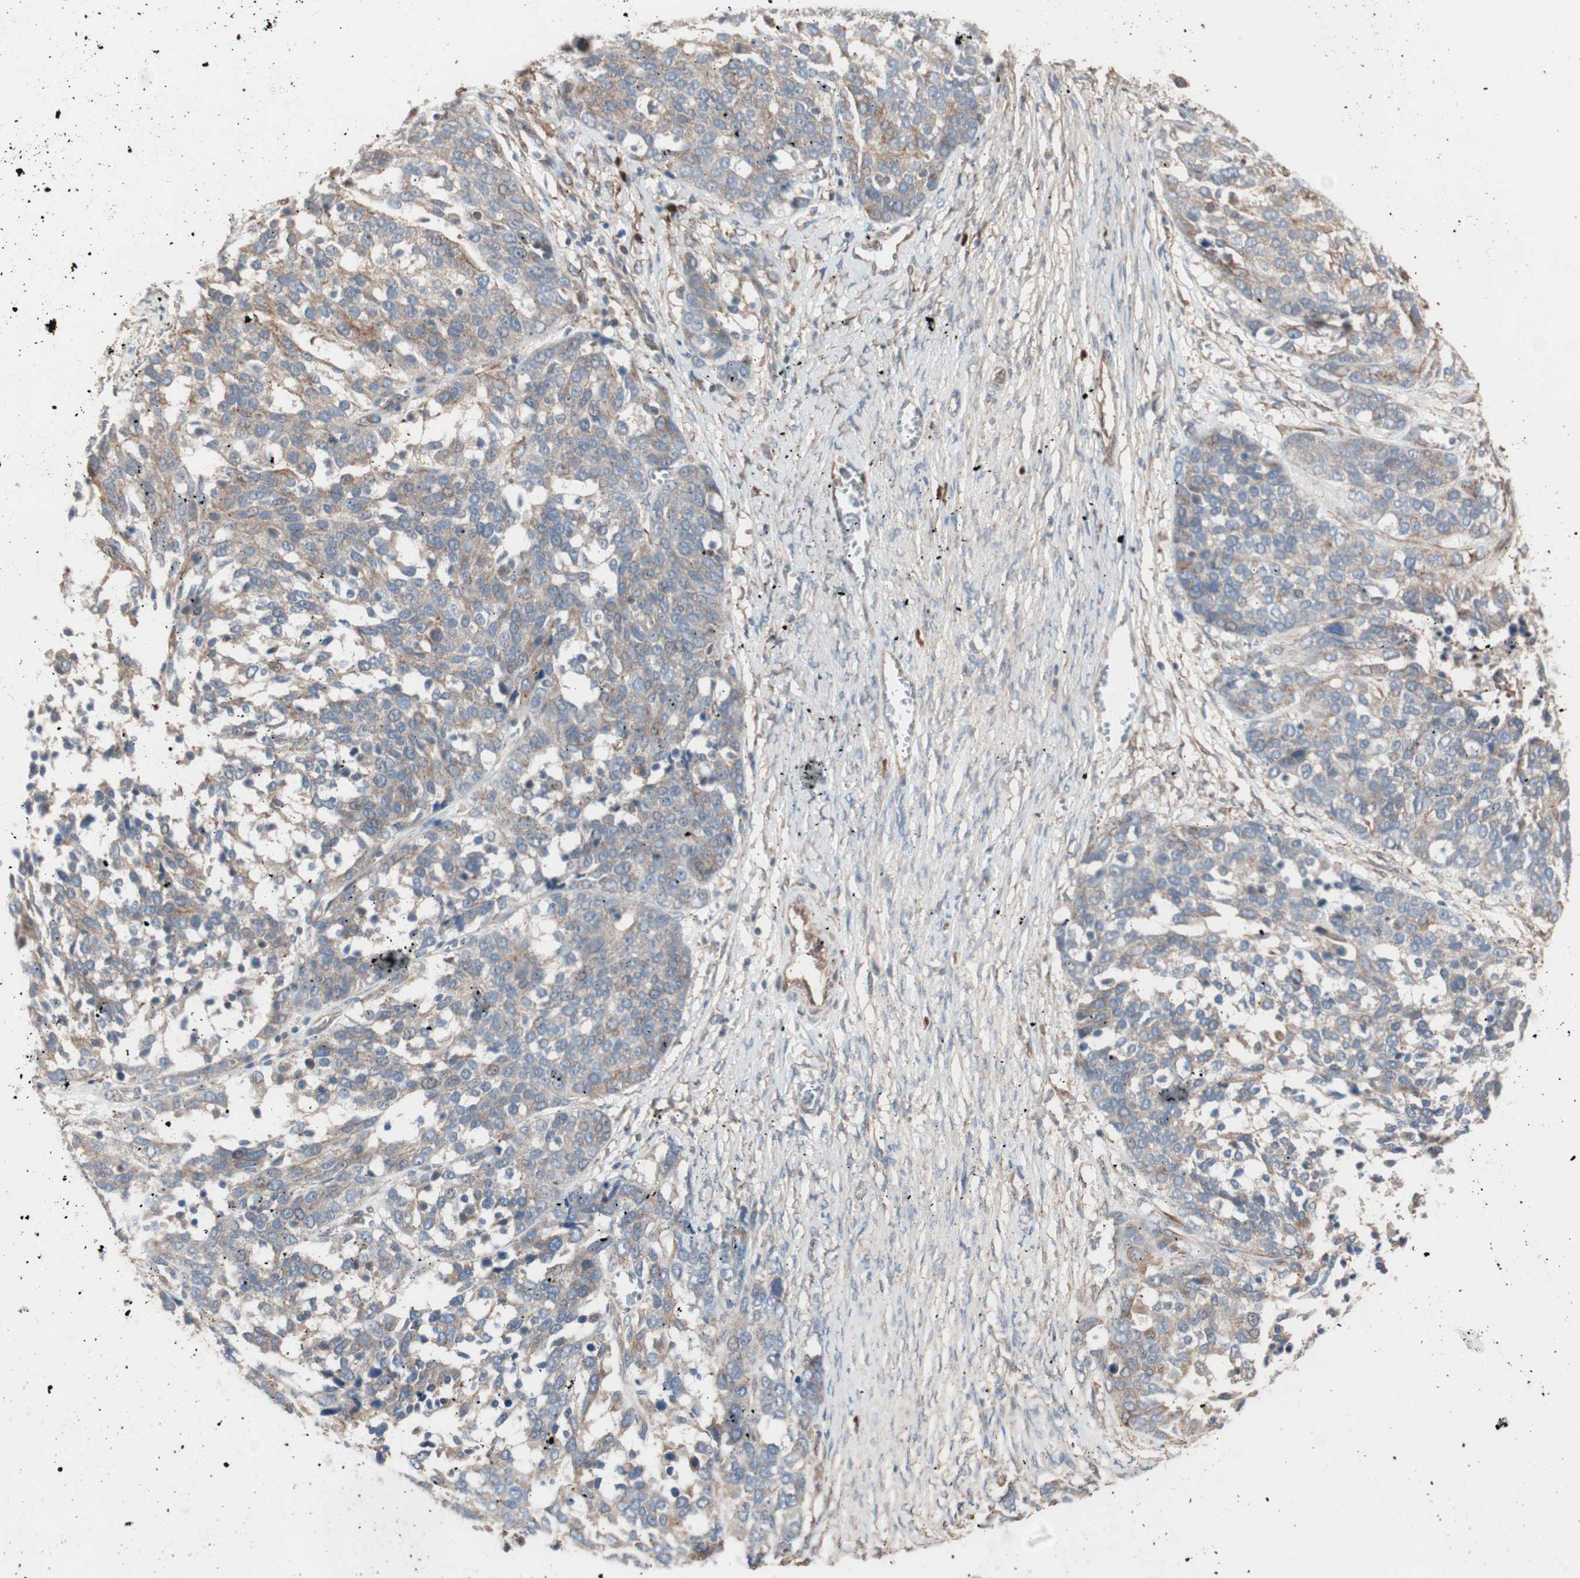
{"staining": {"intensity": "moderate", "quantity": ">75%", "location": "cytoplasmic/membranous"}, "tissue": "ovarian cancer", "cell_type": "Tumor cells", "image_type": "cancer", "snomed": [{"axis": "morphology", "description": "Cystadenocarcinoma, serous, NOS"}, {"axis": "topography", "description": "Ovary"}], "caption": "A brown stain labels moderate cytoplasmic/membranous expression of a protein in ovarian serous cystadenocarcinoma tumor cells. (DAB IHC, brown staining for protein, blue staining for nuclei).", "gene": "ALG5", "patient": {"sex": "female", "age": 44}}